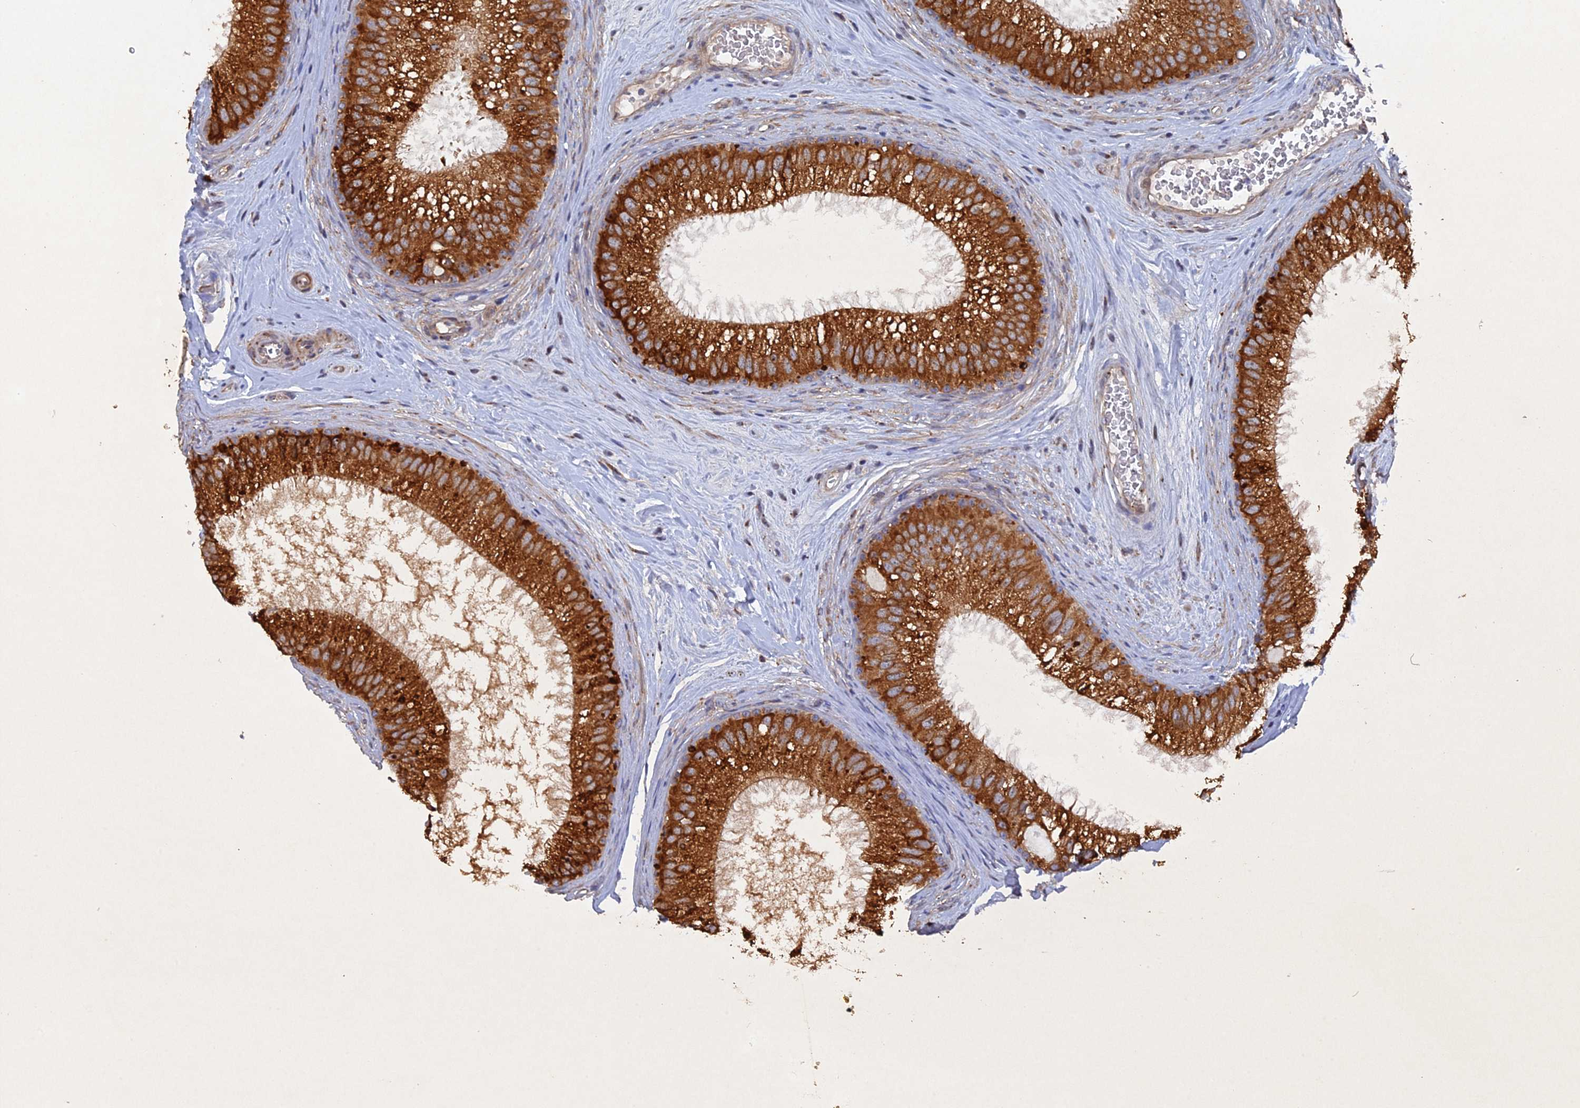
{"staining": {"intensity": "strong", "quantity": ">75%", "location": "cytoplasmic/membranous"}, "tissue": "epididymis", "cell_type": "Glandular cells", "image_type": "normal", "snomed": [{"axis": "morphology", "description": "Normal tissue, NOS"}, {"axis": "topography", "description": "Epididymis"}], "caption": "The immunohistochemical stain highlights strong cytoplasmic/membranous expression in glandular cells of unremarkable epididymis. The protein is stained brown, and the nuclei are stained in blue (DAB IHC with brightfield microscopy, high magnification).", "gene": "VPS37C", "patient": {"sex": "male", "age": 33}}